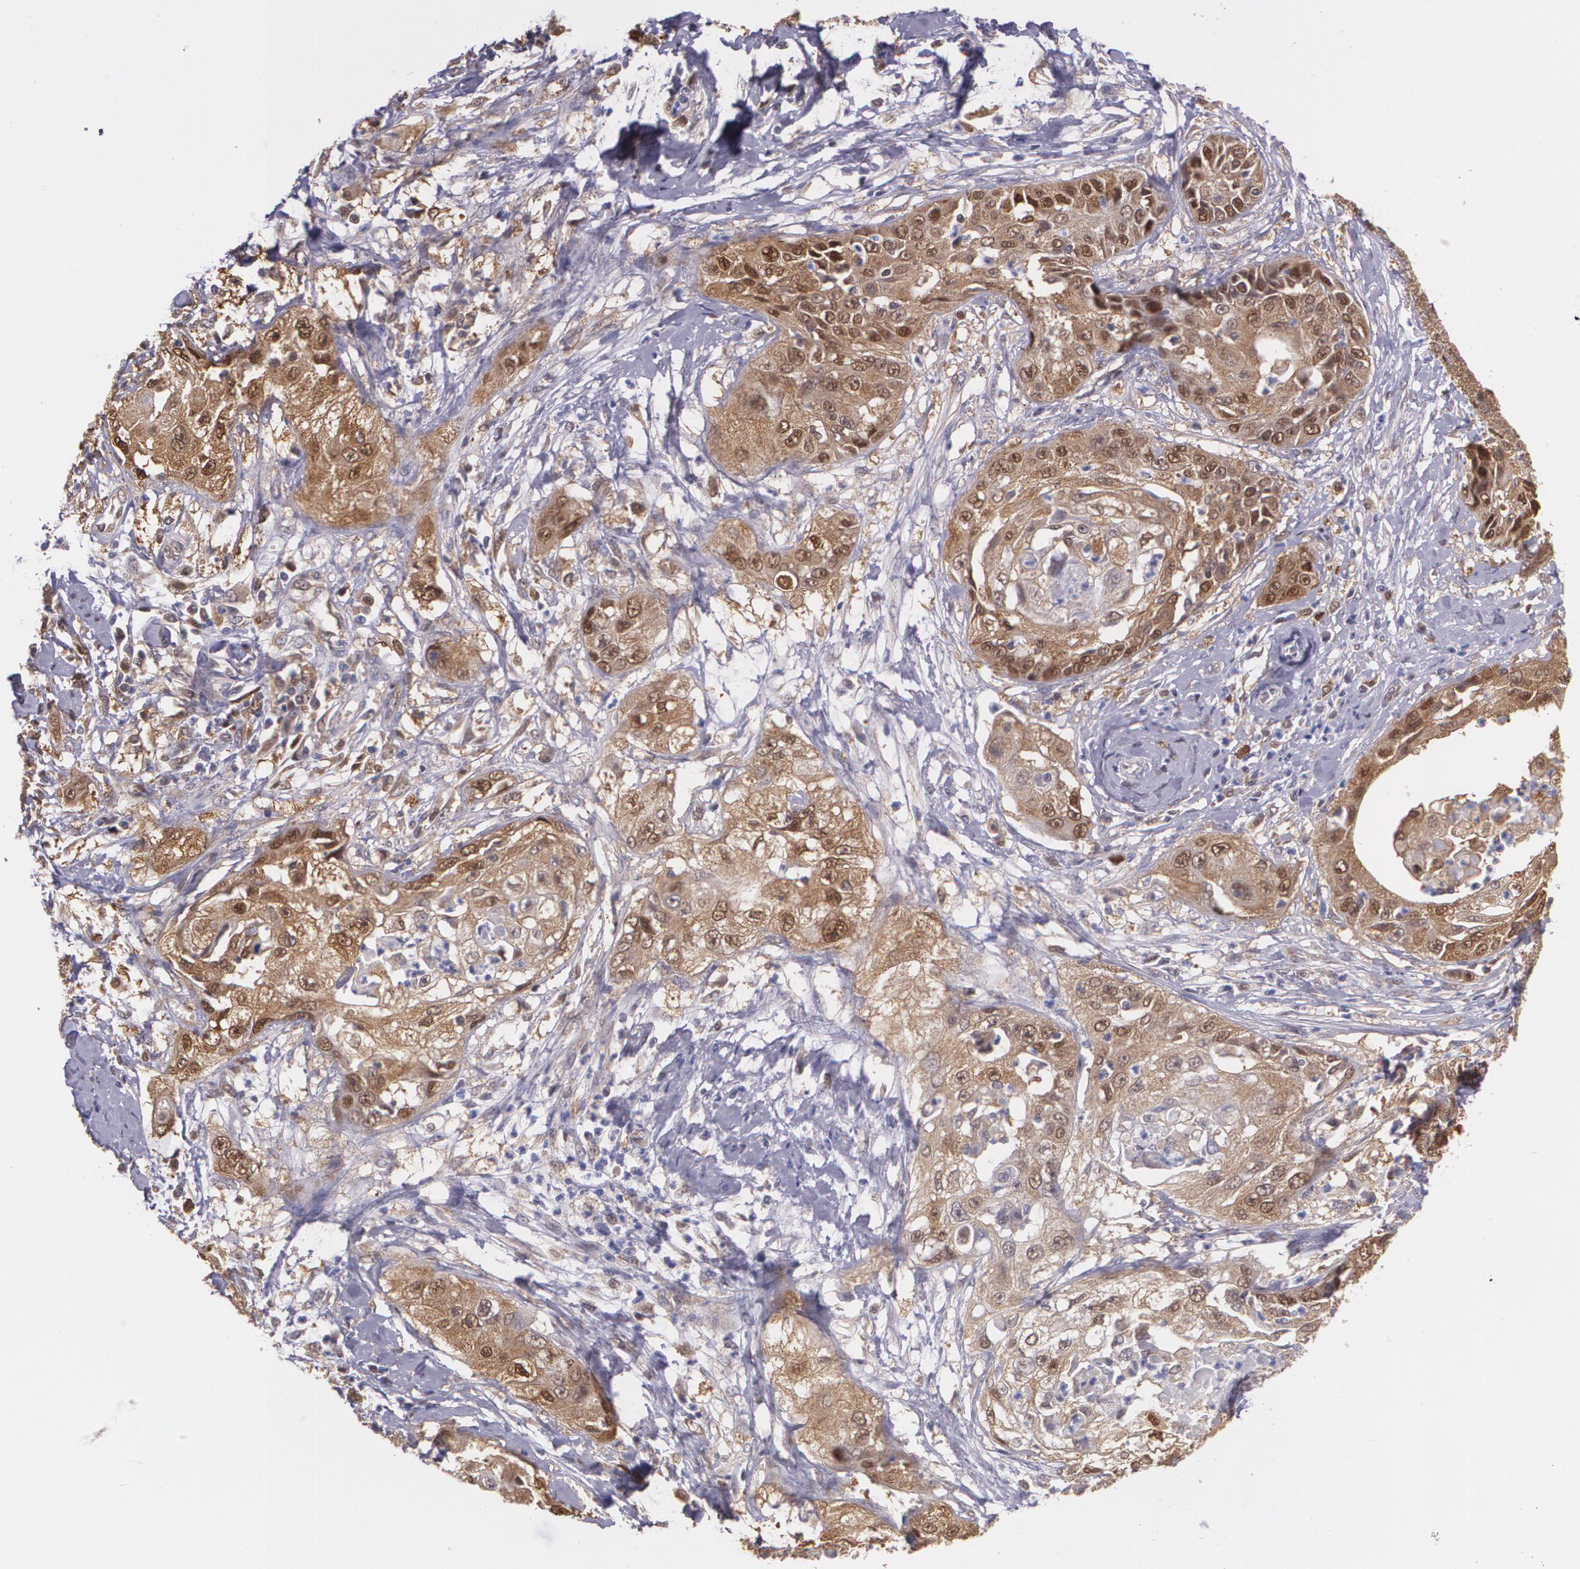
{"staining": {"intensity": "moderate", "quantity": ">75%", "location": "cytoplasmic/membranous"}, "tissue": "cervical cancer", "cell_type": "Tumor cells", "image_type": "cancer", "snomed": [{"axis": "morphology", "description": "Squamous cell carcinoma, NOS"}, {"axis": "topography", "description": "Cervix"}], "caption": "The photomicrograph displays immunohistochemical staining of cervical cancer (squamous cell carcinoma). There is moderate cytoplasmic/membranous expression is present in about >75% of tumor cells.", "gene": "HSPH1", "patient": {"sex": "female", "age": 64}}